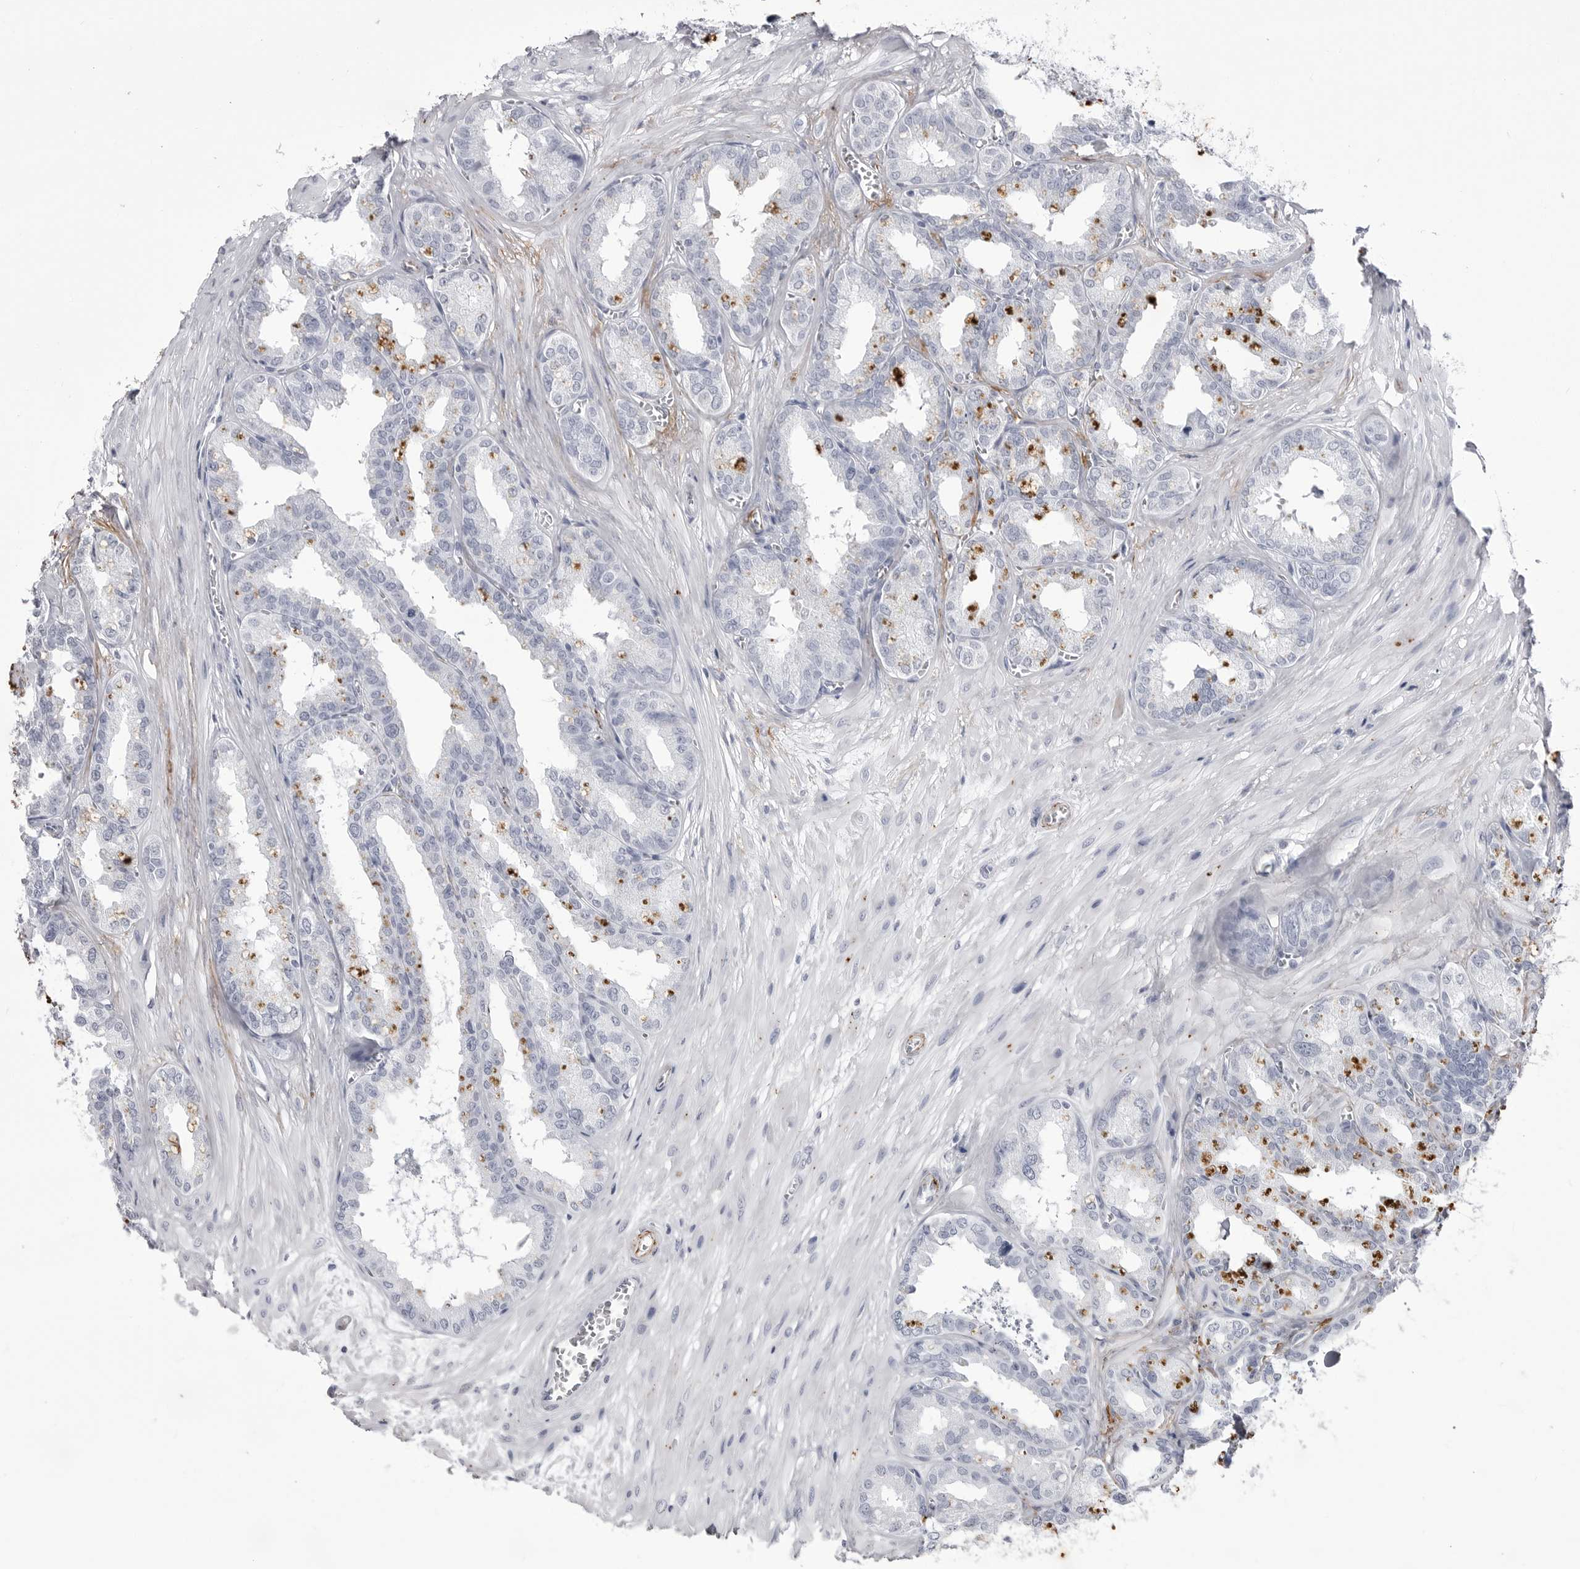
{"staining": {"intensity": "negative", "quantity": "none", "location": "none"}, "tissue": "seminal vesicle", "cell_type": "Glandular cells", "image_type": "normal", "snomed": [{"axis": "morphology", "description": "Normal tissue, NOS"}, {"axis": "topography", "description": "Prostate"}, {"axis": "topography", "description": "Seminal veicle"}], "caption": "The histopathology image exhibits no significant positivity in glandular cells of seminal vesicle. The staining is performed using DAB (3,3'-diaminobenzidine) brown chromogen with nuclei counter-stained in using hematoxylin.", "gene": "COL26A1", "patient": {"sex": "male", "age": 51}}